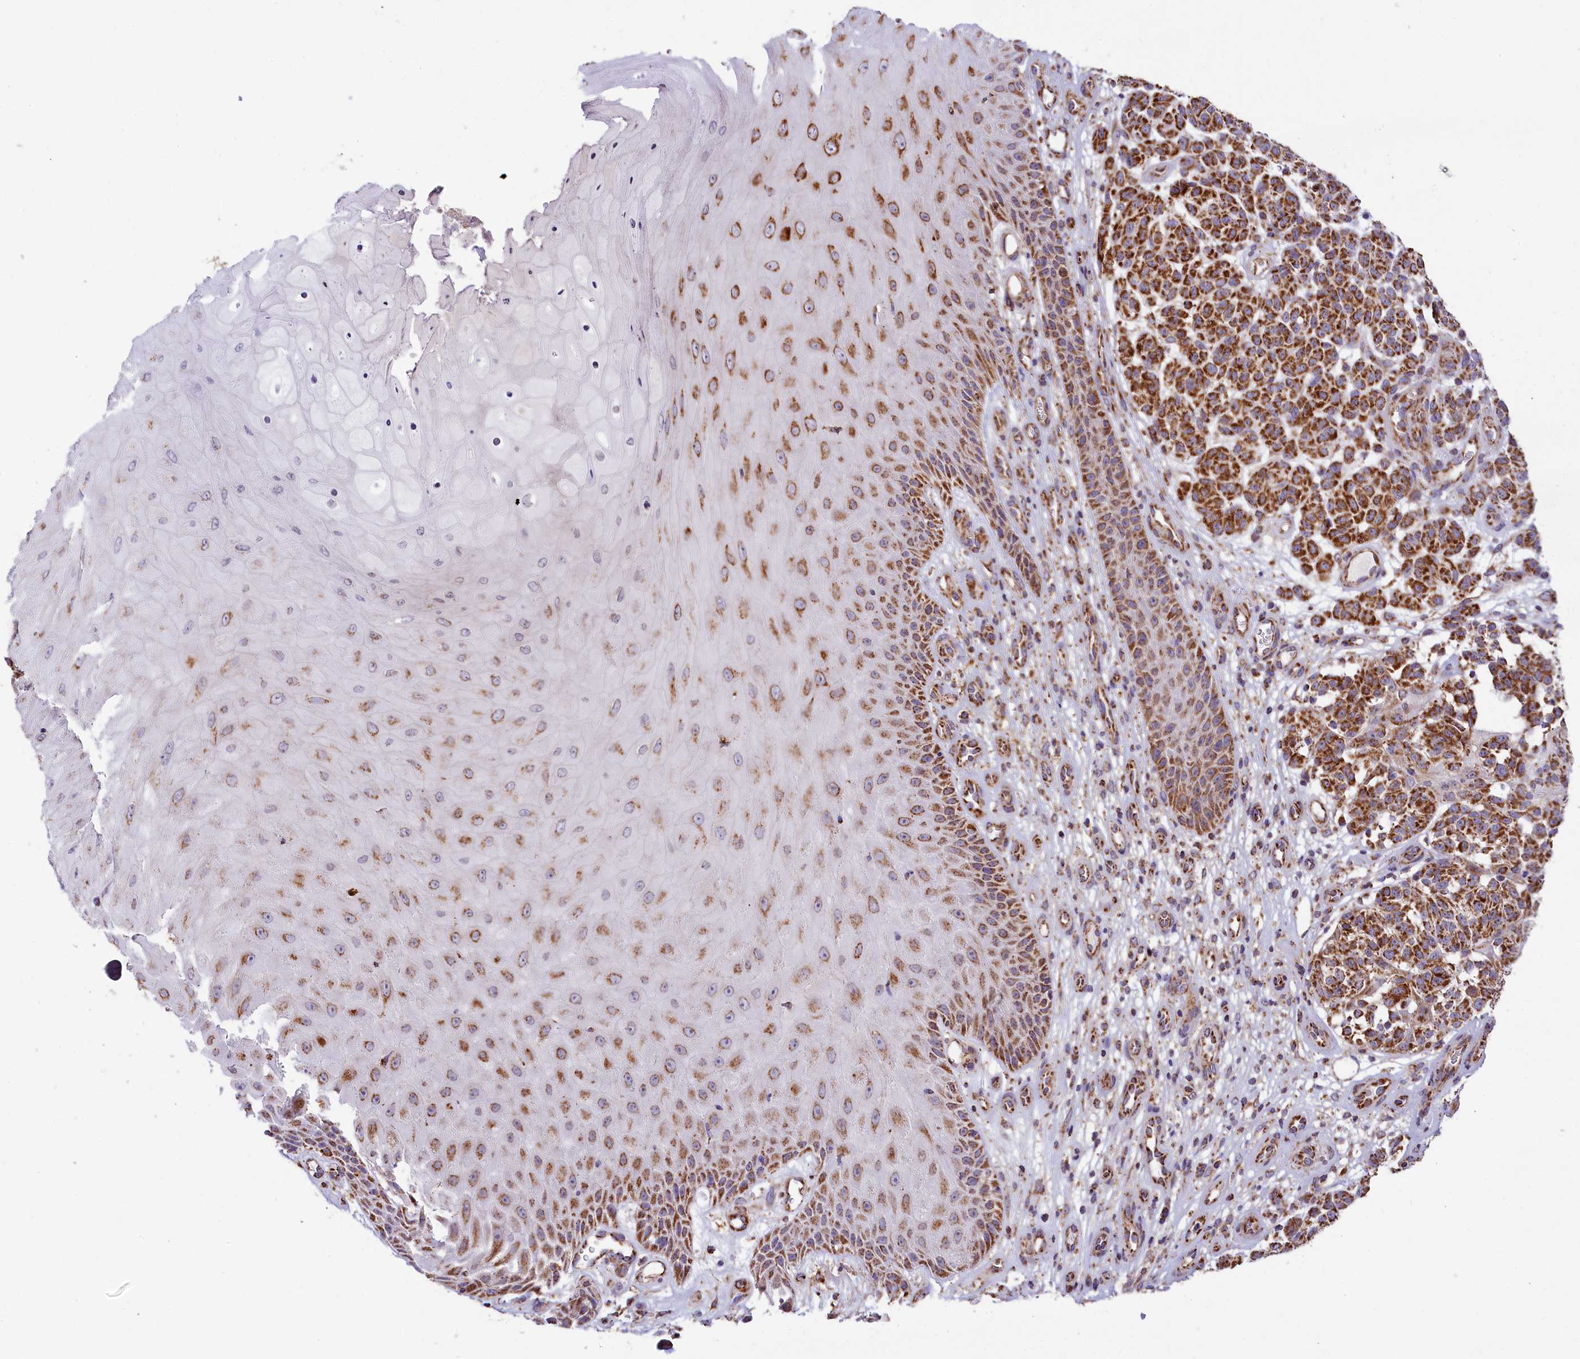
{"staining": {"intensity": "strong", "quantity": ">75%", "location": "cytoplasmic/membranous"}, "tissue": "melanoma", "cell_type": "Tumor cells", "image_type": "cancer", "snomed": [{"axis": "morphology", "description": "Malignant melanoma, NOS"}, {"axis": "topography", "description": "Skin"}], "caption": "A high amount of strong cytoplasmic/membranous expression is seen in approximately >75% of tumor cells in malignant melanoma tissue. The protein of interest is stained brown, and the nuclei are stained in blue (DAB (3,3'-diaminobenzidine) IHC with brightfield microscopy, high magnification).", "gene": "NDUFA8", "patient": {"sex": "male", "age": 49}}